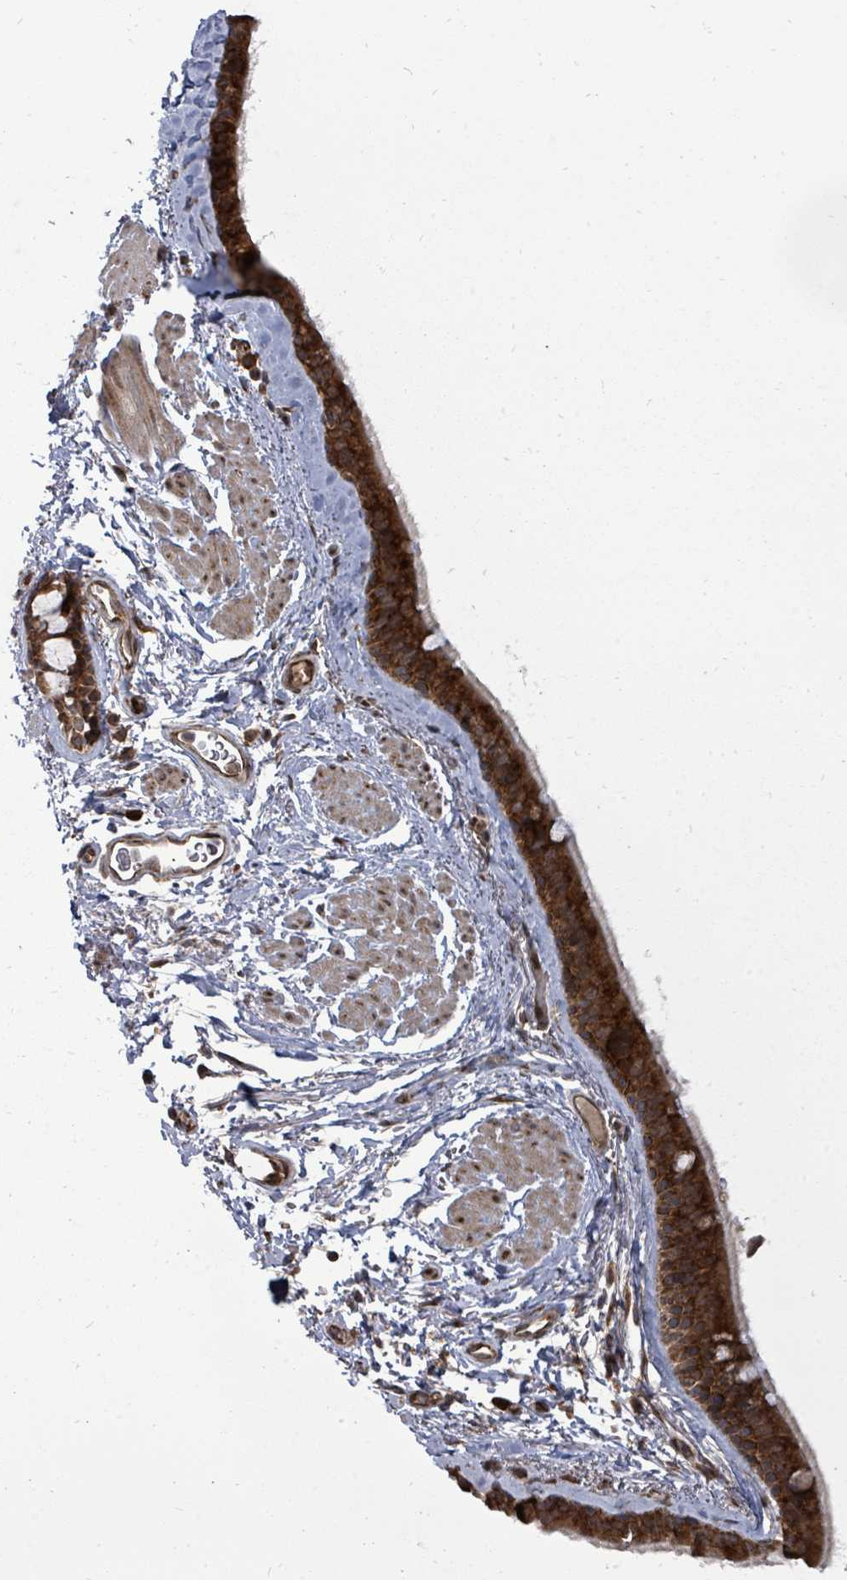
{"staining": {"intensity": "strong", "quantity": ">75%", "location": "cytoplasmic/membranous"}, "tissue": "bronchus", "cell_type": "Respiratory epithelial cells", "image_type": "normal", "snomed": [{"axis": "morphology", "description": "Normal tissue, NOS"}, {"axis": "topography", "description": "Lymph node"}, {"axis": "topography", "description": "Cartilage tissue"}, {"axis": "topography", "description": "Bronchus"}], "caption": "Immunohistochemical staining of normal human bronchus reveals high levels of strong cytoplasmic/membranous positivity in about >75% of respiratory epithelial cells. (DAB IHC, brown staining for protein, blue staining for nuclei).", "gene": "EIF3CL", "patient": {"sex": "female", "age": 70}}